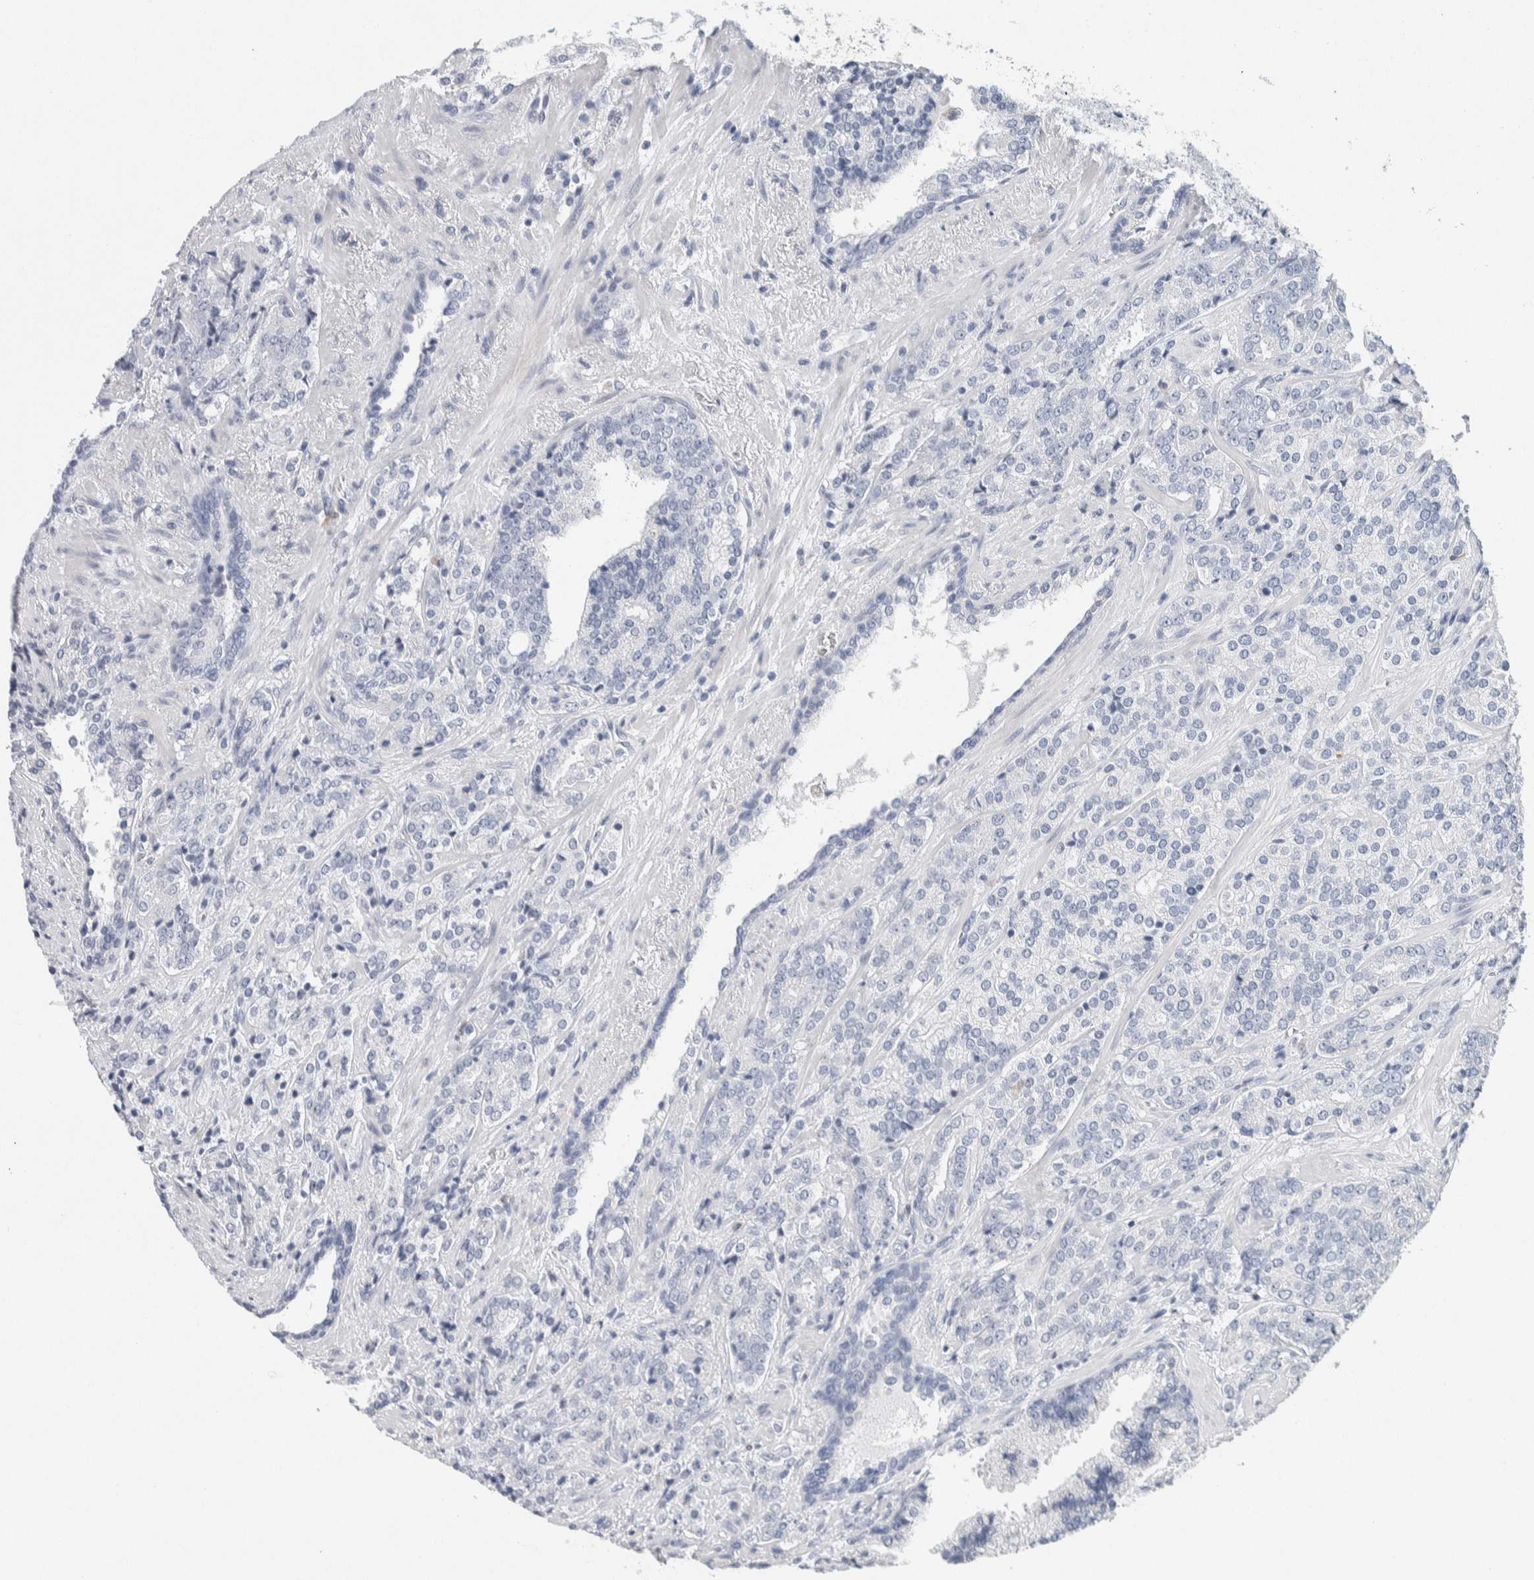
{"staining": {"intensity": "negative", "quantity": "none", "location": "none"}, "tissue": "prostate cancer", "cell_type": "Tumor cells", "image_type": "cancer", "snomed": [{"axis": "morphology", "description": "Adenocarcinoma, High grade"}, {"axis": "topography", "description": "Prostate"}], "caption": "Immunohistochemistry (IHC) of prostate cancer displays no staining in tumor cells. The staining was performed using DAB to visualize the protein expression in brown, while the nuclei were stained in blue with hematoxylin (Magnification: 20x).", "gene": "SCN2A", "patient": {"sex": "male", "age": 71}}